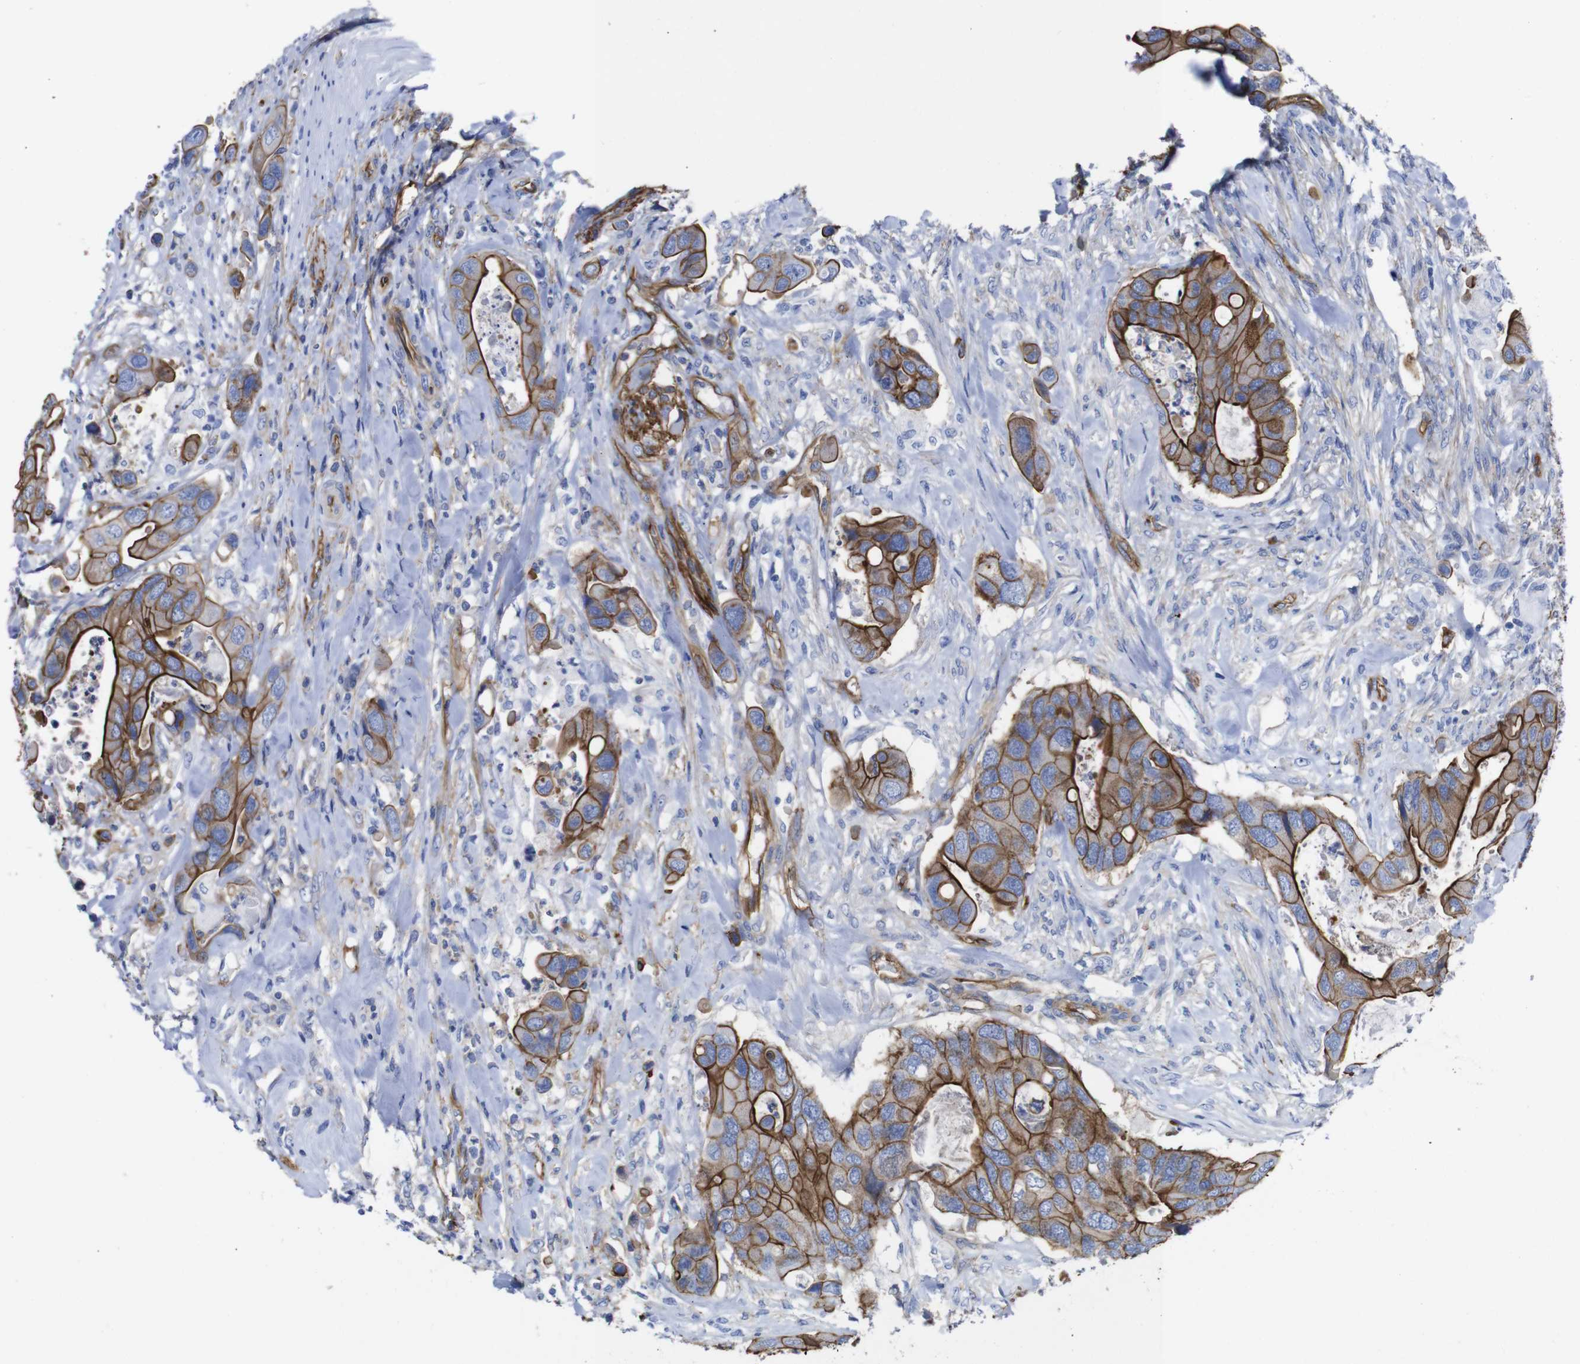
{"staining": {"intensity": "strong", "quantity": ">75%", "location": "cytoplasmic/membranous"}, "tissue": "colorectal cancer", "cell_type": "Tumor cells", "image_type": "cancer", "snomed": [{"axis": "morphology", "description": "Adenocarcinoma, NOS"}, {"axis": "topography", "description": "Rectum"}], "caption": "Approximately >75% of tumor cells in colorectal adenocarcinoma reveal strong cytoplasmic/membranous protein staining as visualized by brown immunohistochemical staining.", "gene": "SPTBN1", "patient": {"sex": "female", "age": 57}}